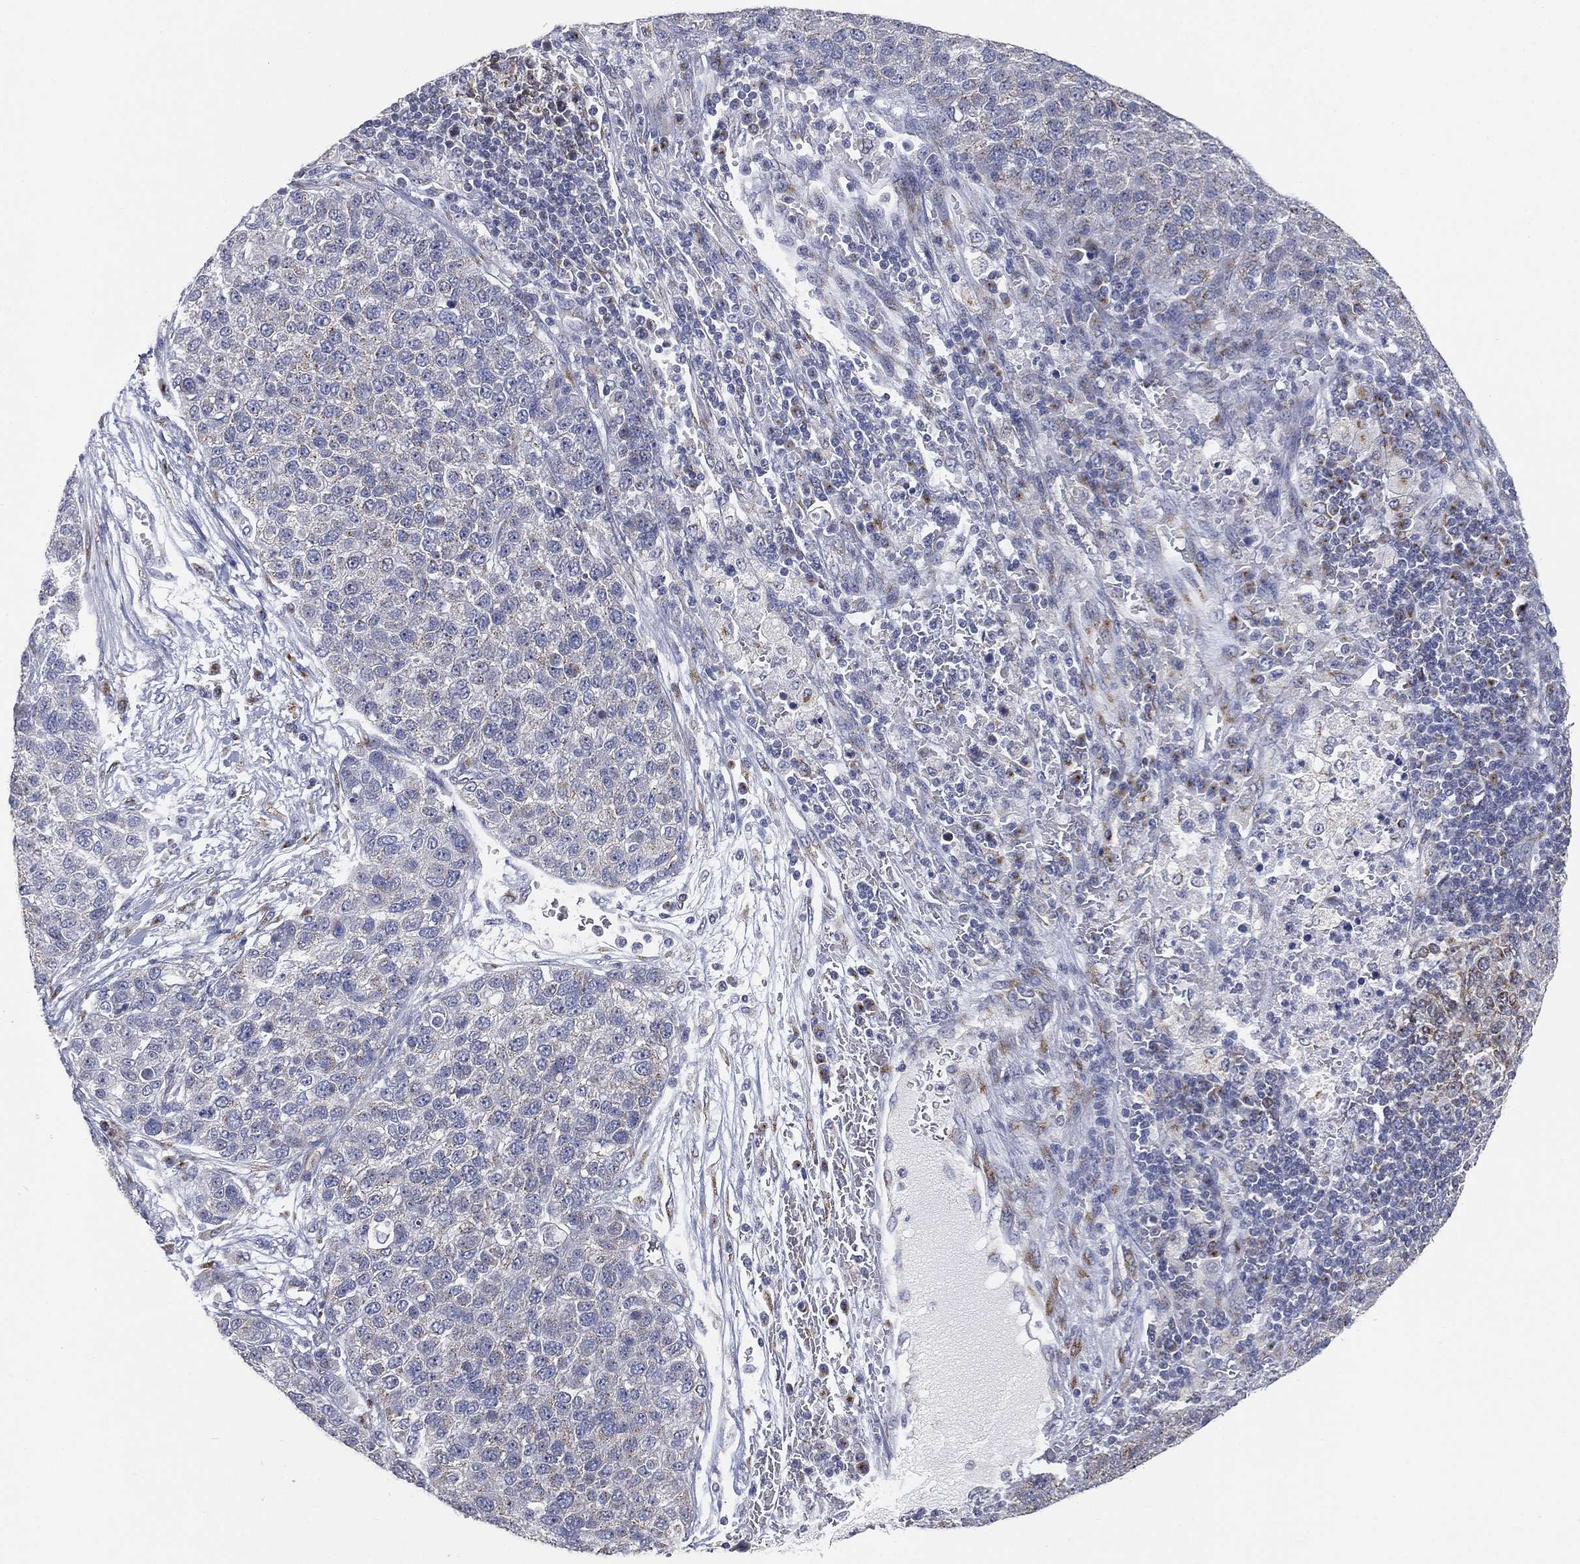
{"staining": {"intensity": "negative", "quantity": "none", "location": "none"}, "tissue": "pancreatic cancer", "cell_type": "Tumor cells", "image_type": "cancer", "snomed": [{"axis": "morphology", "description": "Adenocarcinoma, NOS"}, {"axis": "topography", "description": "Pancreas"}], "caption": "This histopathology image is of pancreatic cancer stained with immunohistochemistry to label a protein in brown with the nuclei are counter-stained blue. There is no positivity in tumor cells.", "gene": "TICAM1", "patient": {"sex": "female", "age": 61}}